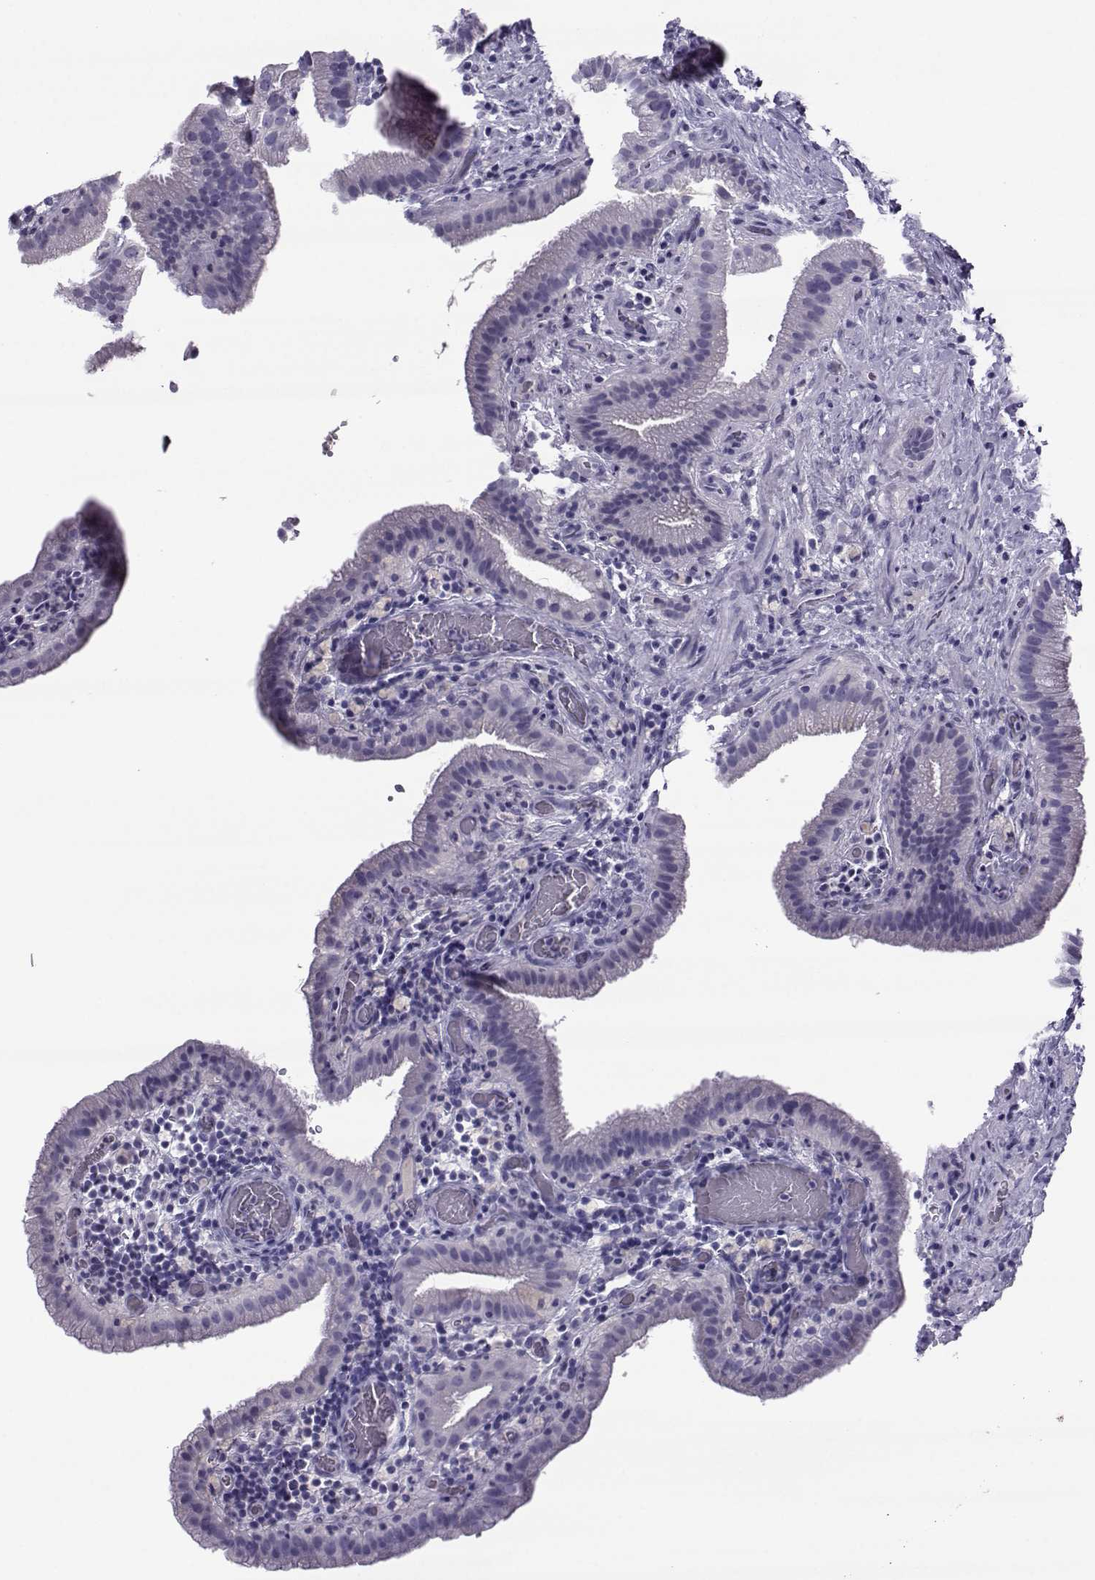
{"staining": {"intensity": "negative", "quantity": "none", "location": "none"}, "tissue": "gallbladder", "cell_type": "Glandular cells", "image_type": "normal", "snomed": [{"axis": "morphology", "description": "Normal tissue, NOS"}, {"axis": "topography", "description": "Gallbladder"}], "caption": "A photomicrograph of human gallbladder is negative for staining in glandular cells. (Stains: DAB (3,3'-diaminobenzidine) immunohistochemistry with hematoxylin counter stain, Microscopy: brightfield microscopy at high magnification).", "gene": "ARMC2", "patient": {"sex": "male", "age": 62}}